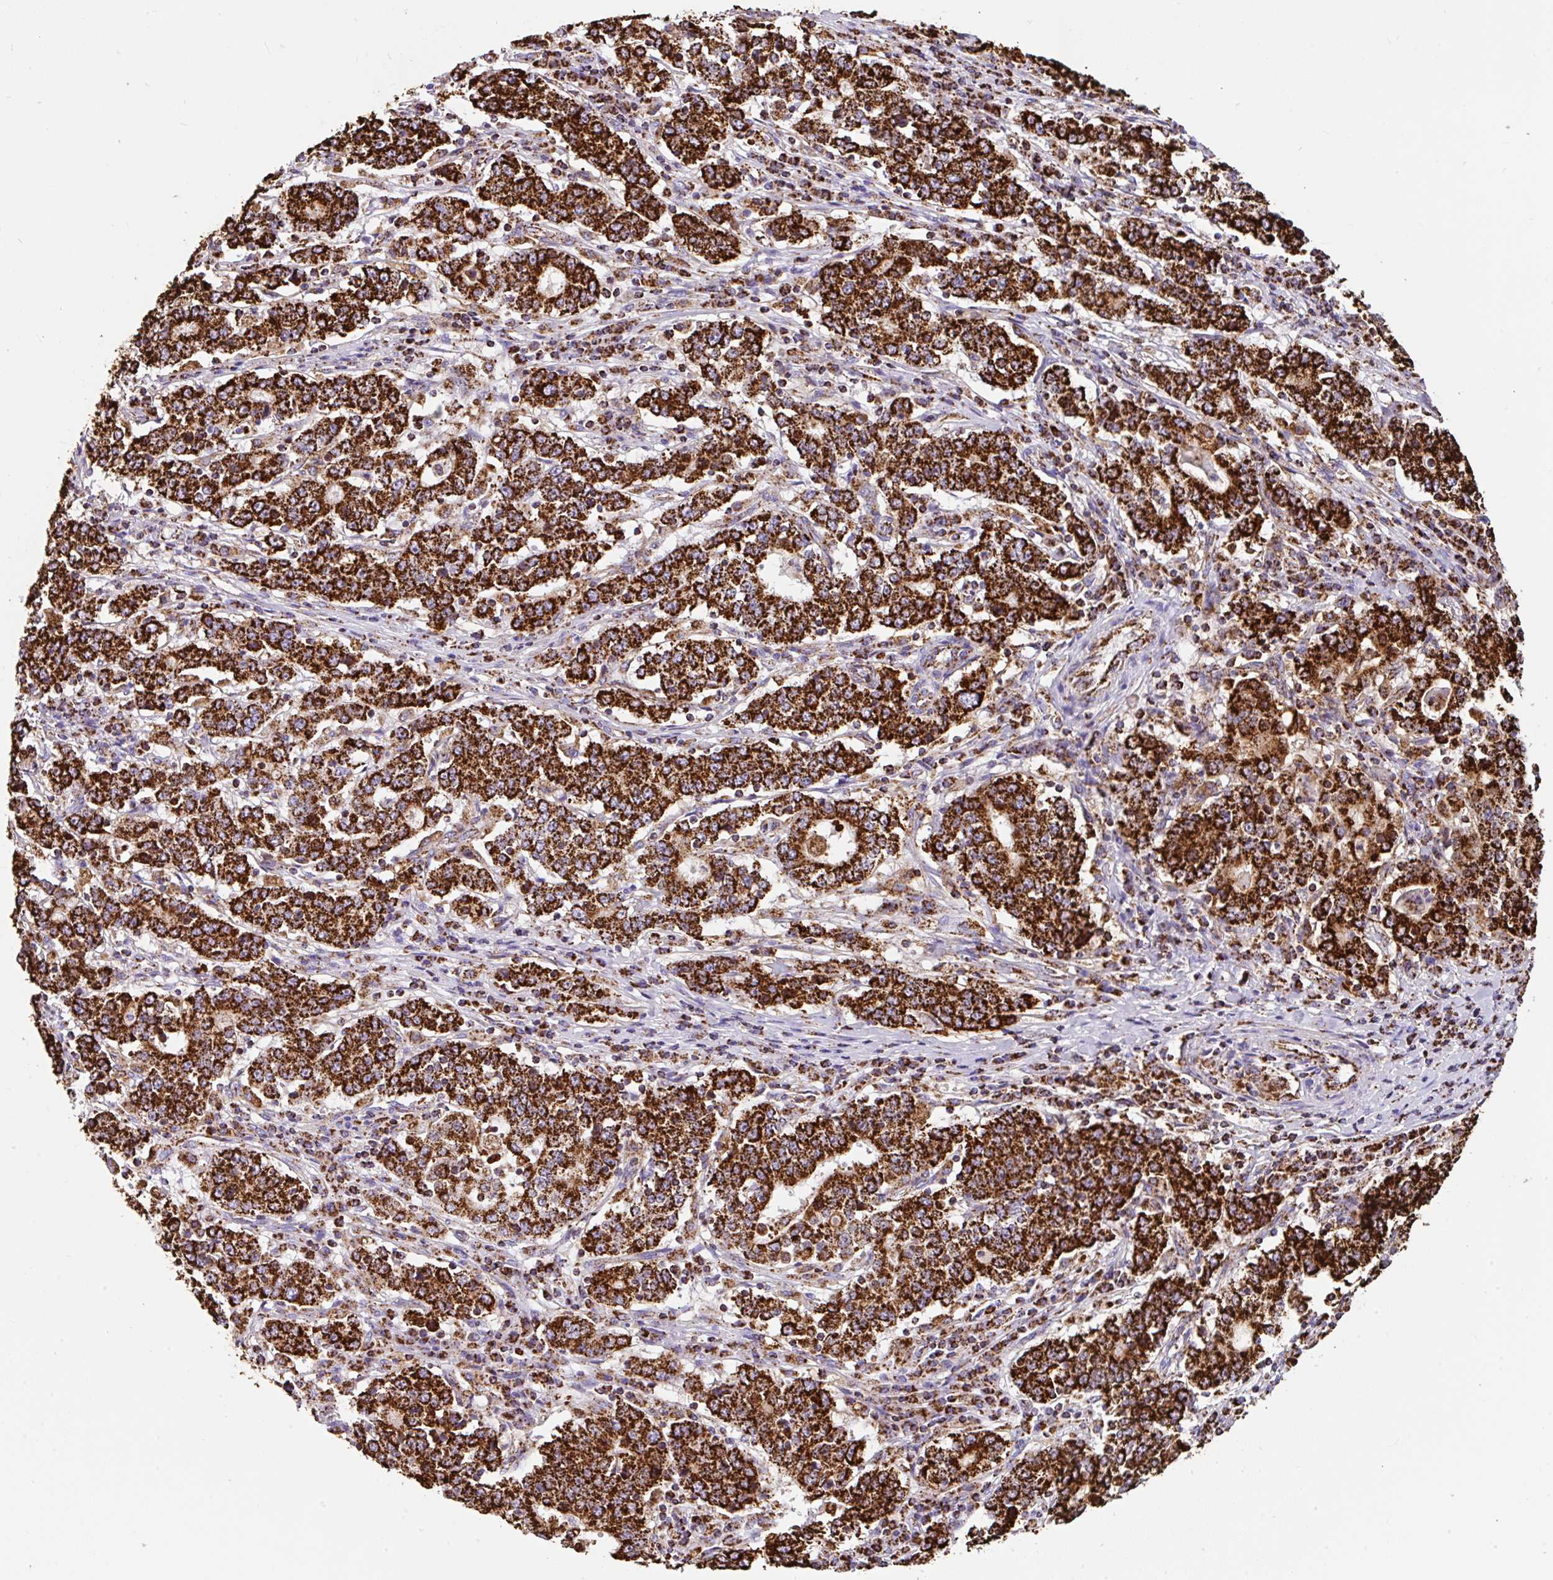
{"staining": {"intensity": "strong", "quantity": ">75%", "location": "cytoplasmic/membranous"}, "tissue": "stomach cancer", "cell_type": "Tumor cells", "image_type": "cancer", "snomed": [{"axis": "morphology", "description": "Adenocarcinoma, NOS"}, {"axis": "topography", "description": "Stomach"}], "caption": "About >75% of tumor cells in stomach adenocarcinoma display strong cytoplasmic/membranous protein expression as visualized by brown immunohistochemical staining.", "gene": "ANKRD33B", "patient": {"sex": "male", "age": 59}}